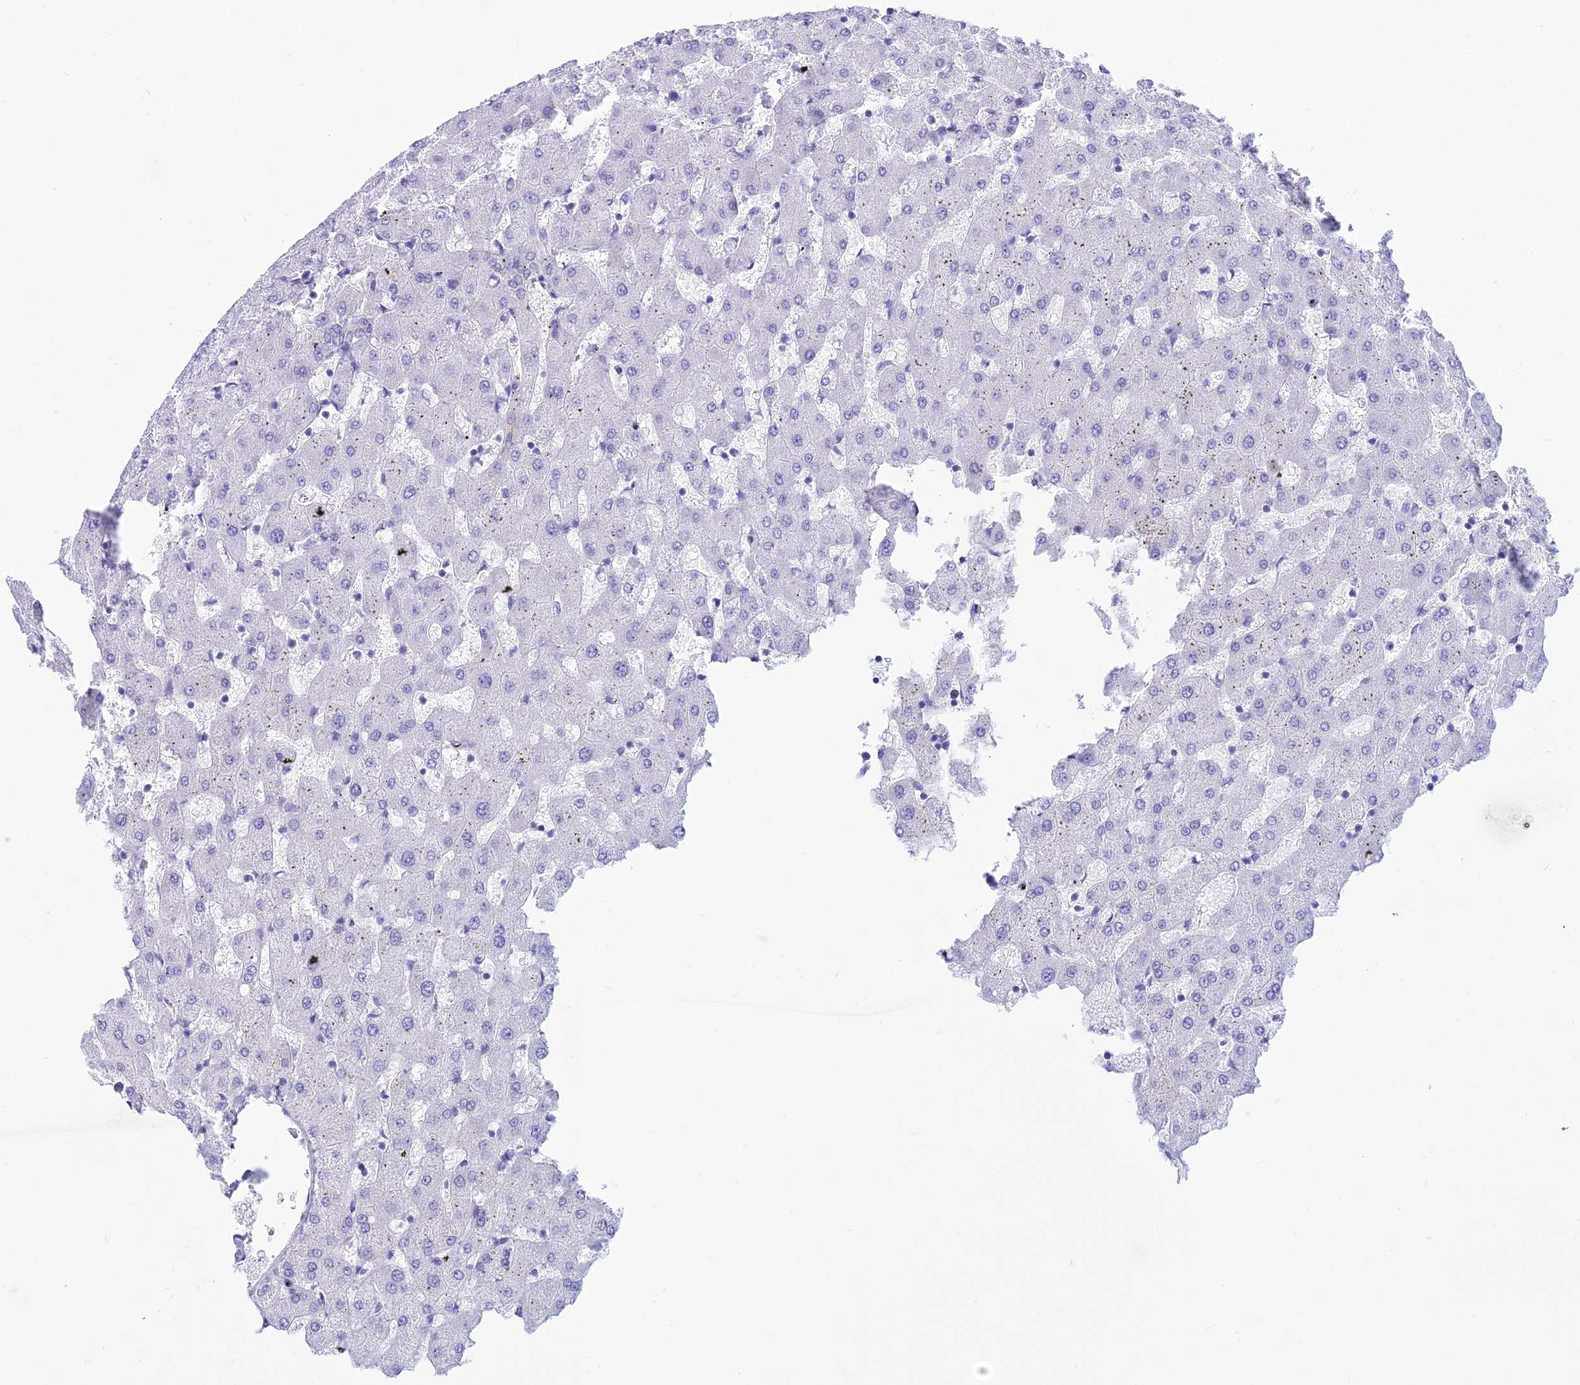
{"staining": {"intensity": "negative", "quantity": "none", "location": "none"}, "tissue": "liver", "cell_type": "Cholangiocytes", "image_type": "normal", "snomed": [{"axis": "morphology", "description": "Normal tissue, NOS"}, {"axis": "topography", "description": "Liver"}], "caption": "Immunohistochemistry image of normal liver stained for a protein (brown), which exhibits no expression in cholangiocytes. (DAB immunohistochemistry (IHC) with hematoxylin counter stain).", "gene": "ZNF442", "patient": {"sex": "female", "age": 63}}